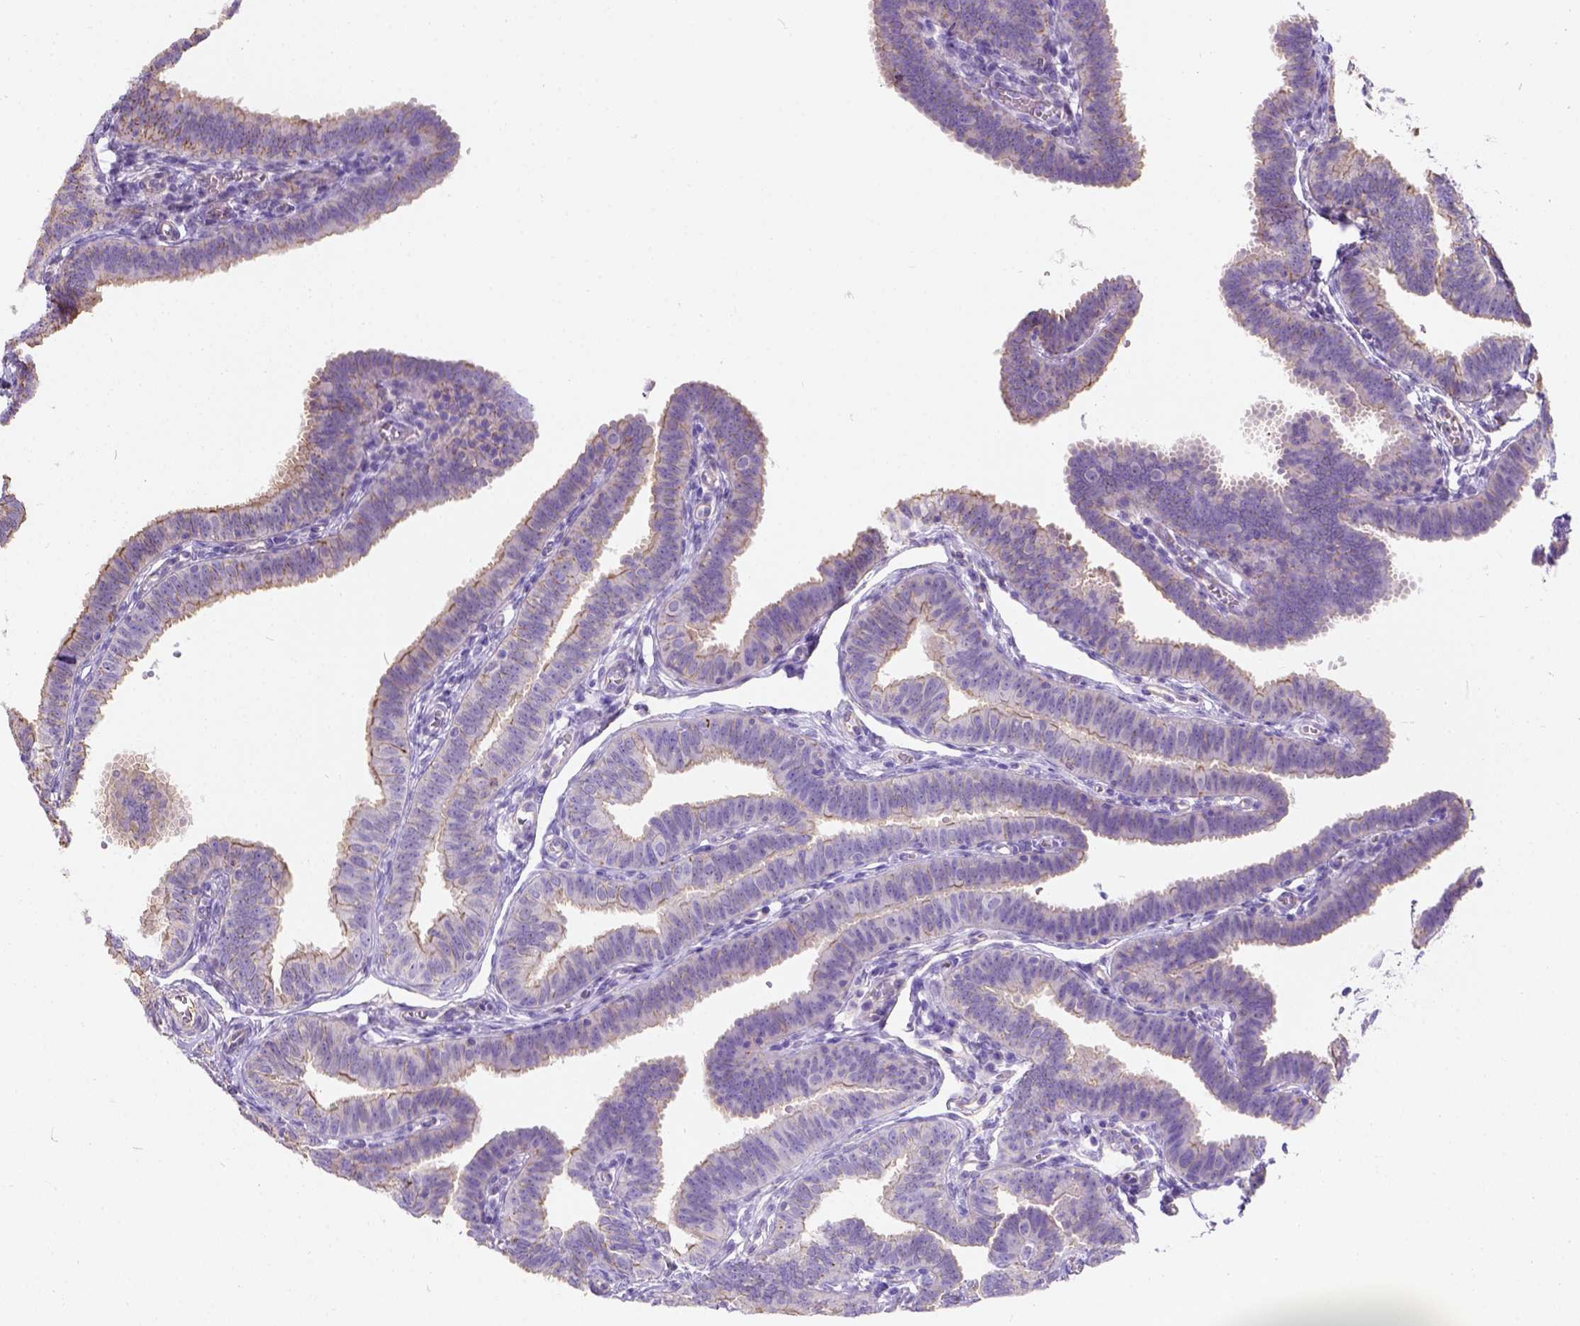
{"staining": {"intensity": "moderate", "quantity": ">75%", "location": "cytoplasmic/membranous"}, "tissue": "fallopian tube", "cell_type": "Glandular cells", "image_type": "normal", "snomed": [{"axis": "morphology", "description": "Normal tissue, NOS"}, {"axis": "topography", "description": "Fallopian tube"}], "caption": "IHC staining of normal fallopian tube, which demonstrates medium levels of moderate cytoplasmic/membranous positivity in approximately >75% of glandular cells indicating moderate cytoplasmic/membranous protein positivity. The staining was performed using DAB (brown) for protein detection and nuclei were counterstained in hematoxylin (blue).", "gene": "PHF7", "patient": {"sex": "female", "age": 25}}